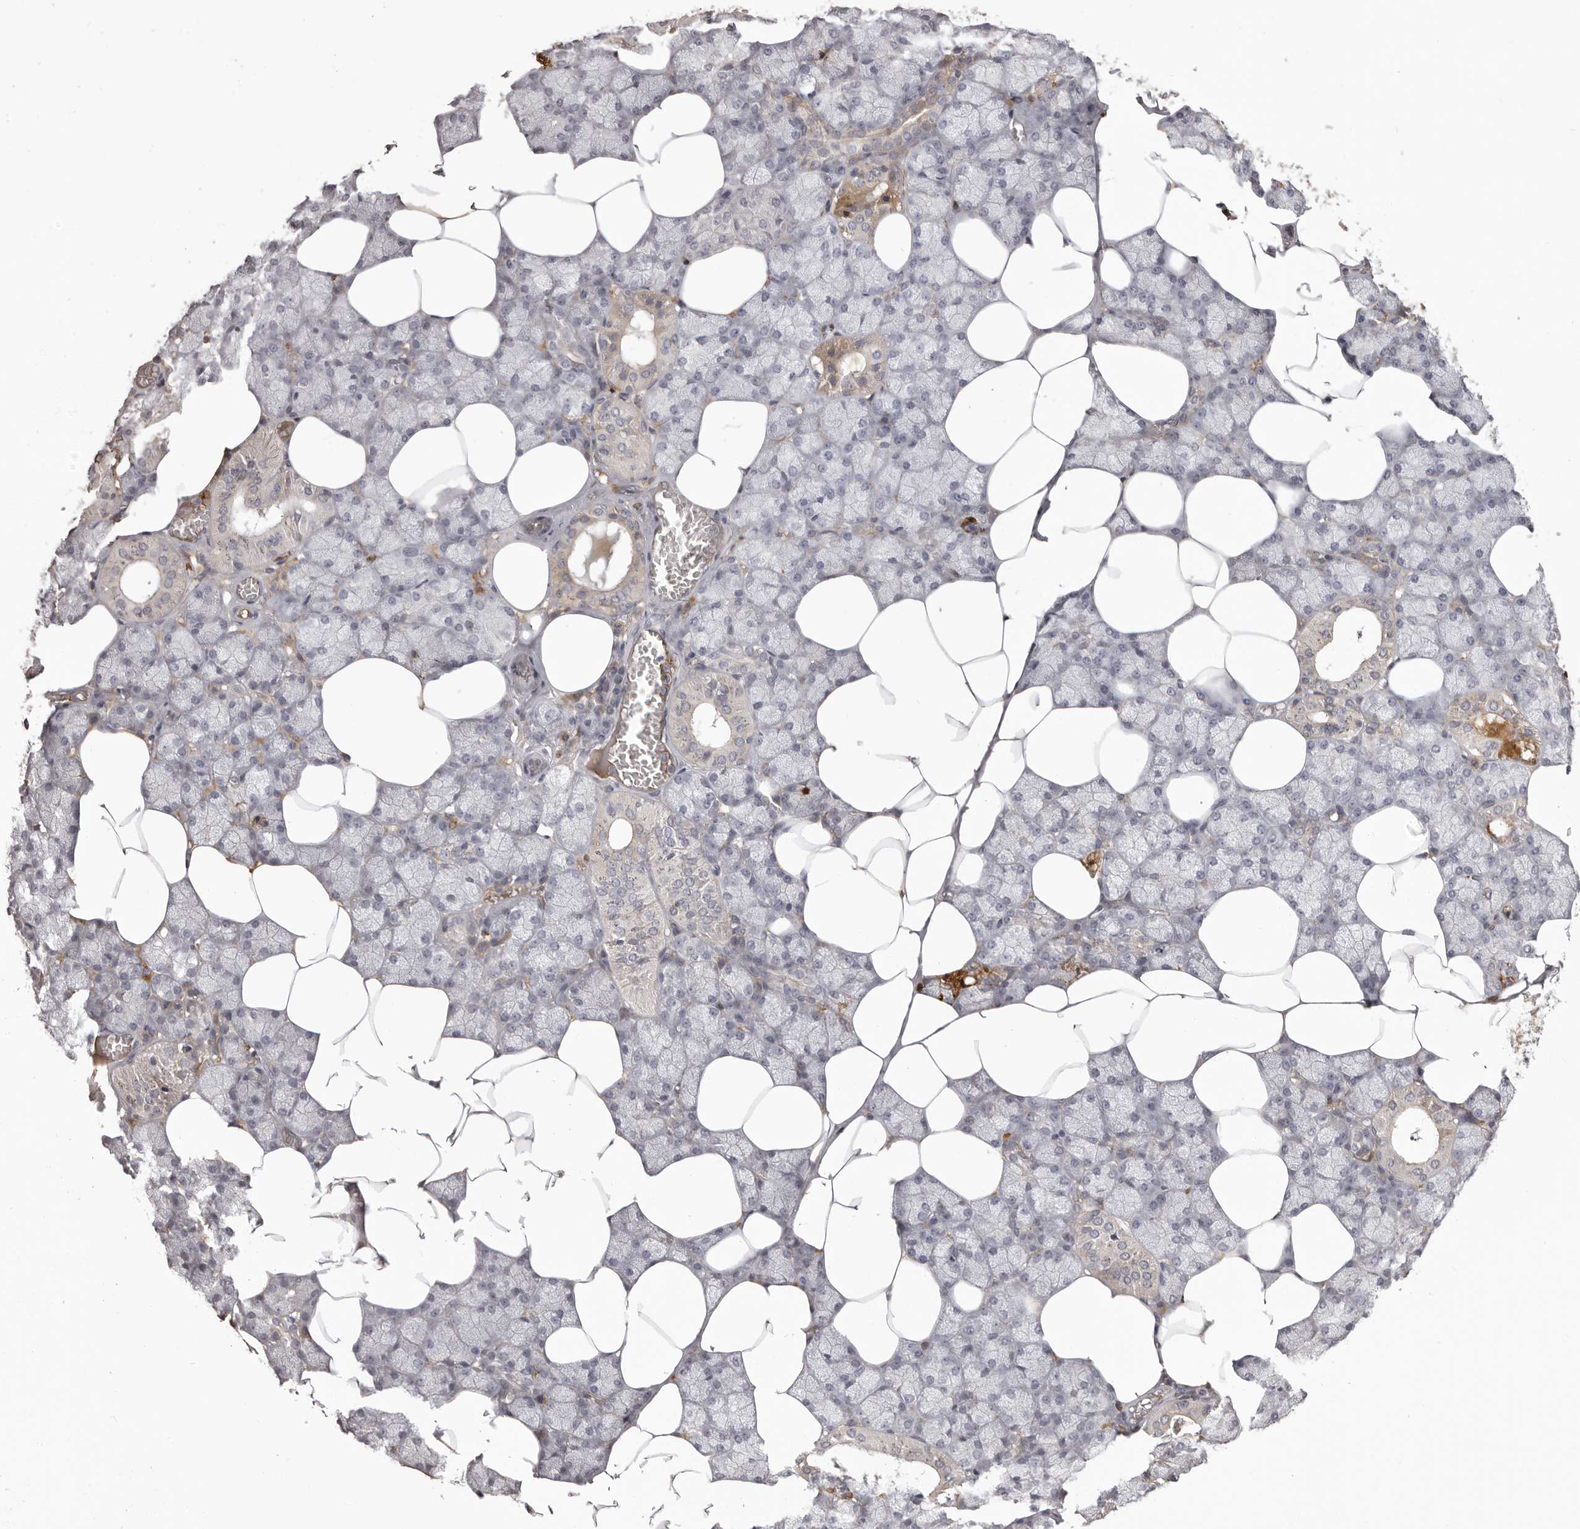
{"staining": {"intensity": "moderate", "quantity": "<25%", "location": "cytoplasmic/membranous"}, "tissue": "salivary gland", "cell_type": "Glandular cells", "image_type": "normal", "snomed": [{"axis": "morphology", "description": "Normal tissue, NOS"}, {"axis": "topography", "description": "Salivary gland"}], "caption": "Protein expression analysis of benign human salivary gland reveals moderate cytoplasmic/membranous staining in about <25% of glandular cells. The staining is performed using DAB brown chromogen to label protein expression. The nuclei are counter-stained blue using hematoxylin.", "gene": "OTUD3", "patient": {"sex": "male", "age": 62}}